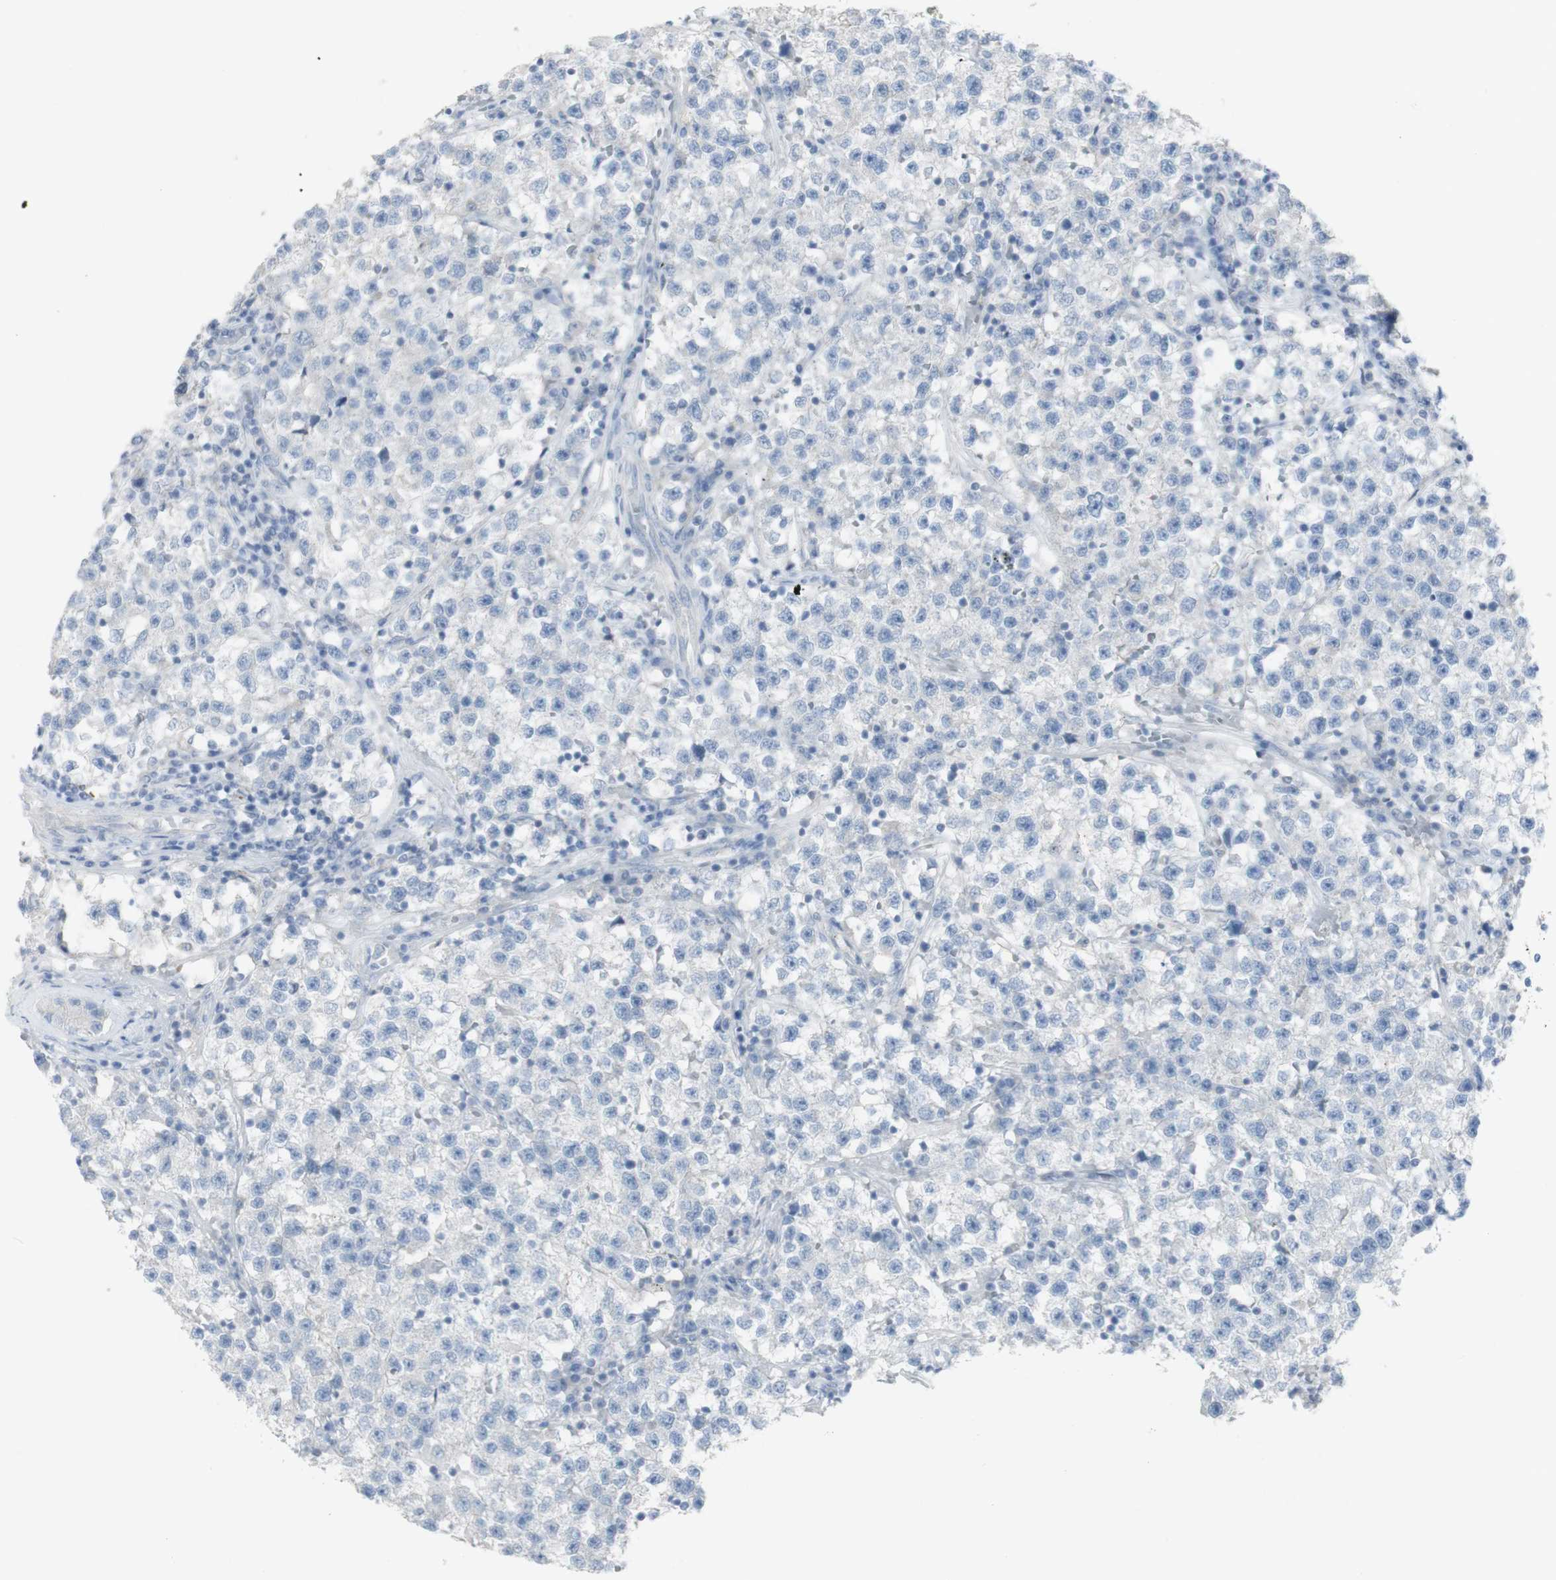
{"staining": {"intensity": "negative", "quantity": "none", "location": "none"}, "tissue": "testis cancer", "cell_type": "Tumor cells", "image_type": "cancer", "snomed": [{"axis": "morphology", "description": "Seminoma, NOS"}, {"axis": "topography", "description": "Testis"}], "caption": "There is no significant positivity in tumor cells of testis seminoma.", "gene": "CD207", "patient": {"sex": "male", "age": 22}}